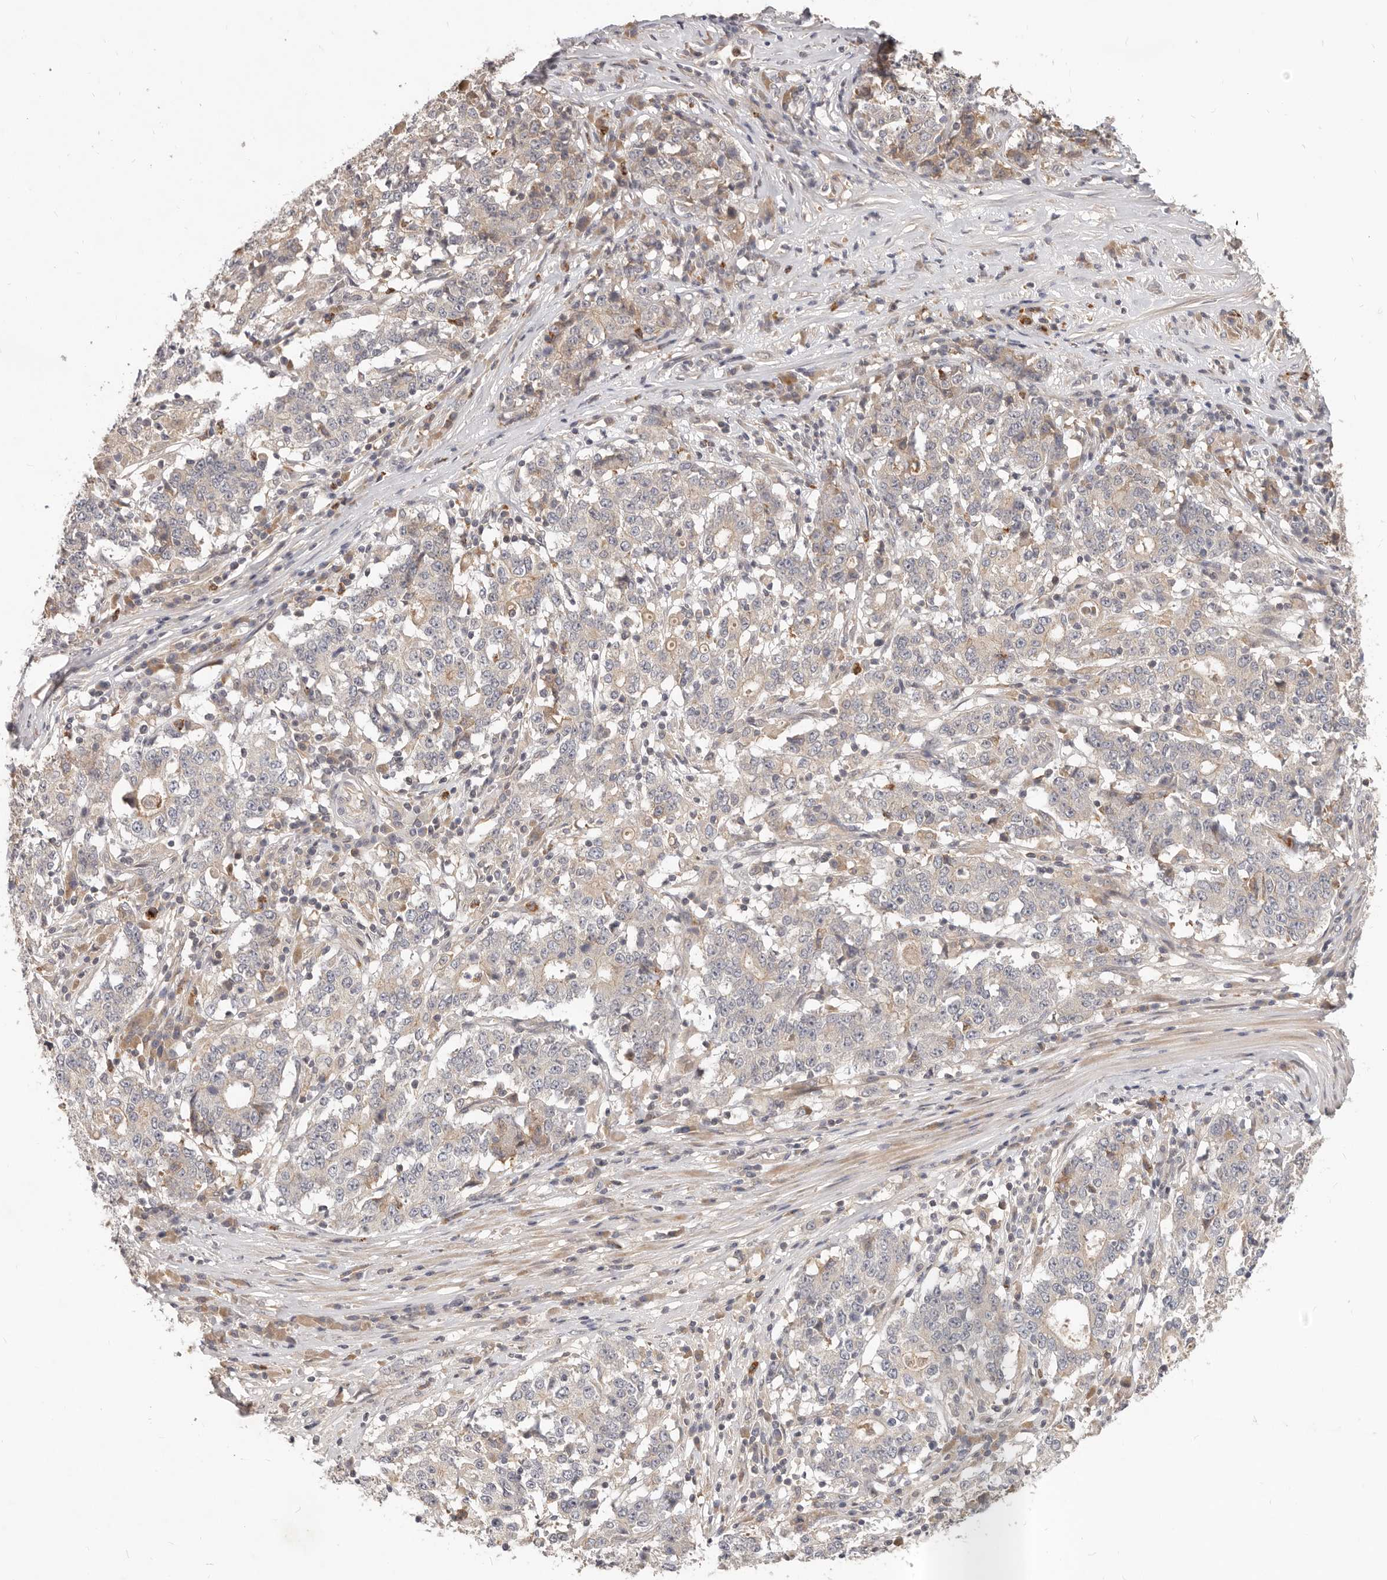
{"staining": {"intensity": "weak", "quantity": "<25%", "location": "cytoplasmic/membranous"}, "tissue": "stomach cancer", "cell_type": "Tumor cells", "image_type": "cancer", "snomed": [{"axis": "morphology", "description": "Adenocarcinoma, NOS"}, {"axis": "topography", "description": "Stomach"}], "caption": "Tumor cells show no significant protein expression in stomach cancer.", "gene": "USP49", "patient": {"sex": "male", "age": 59}}